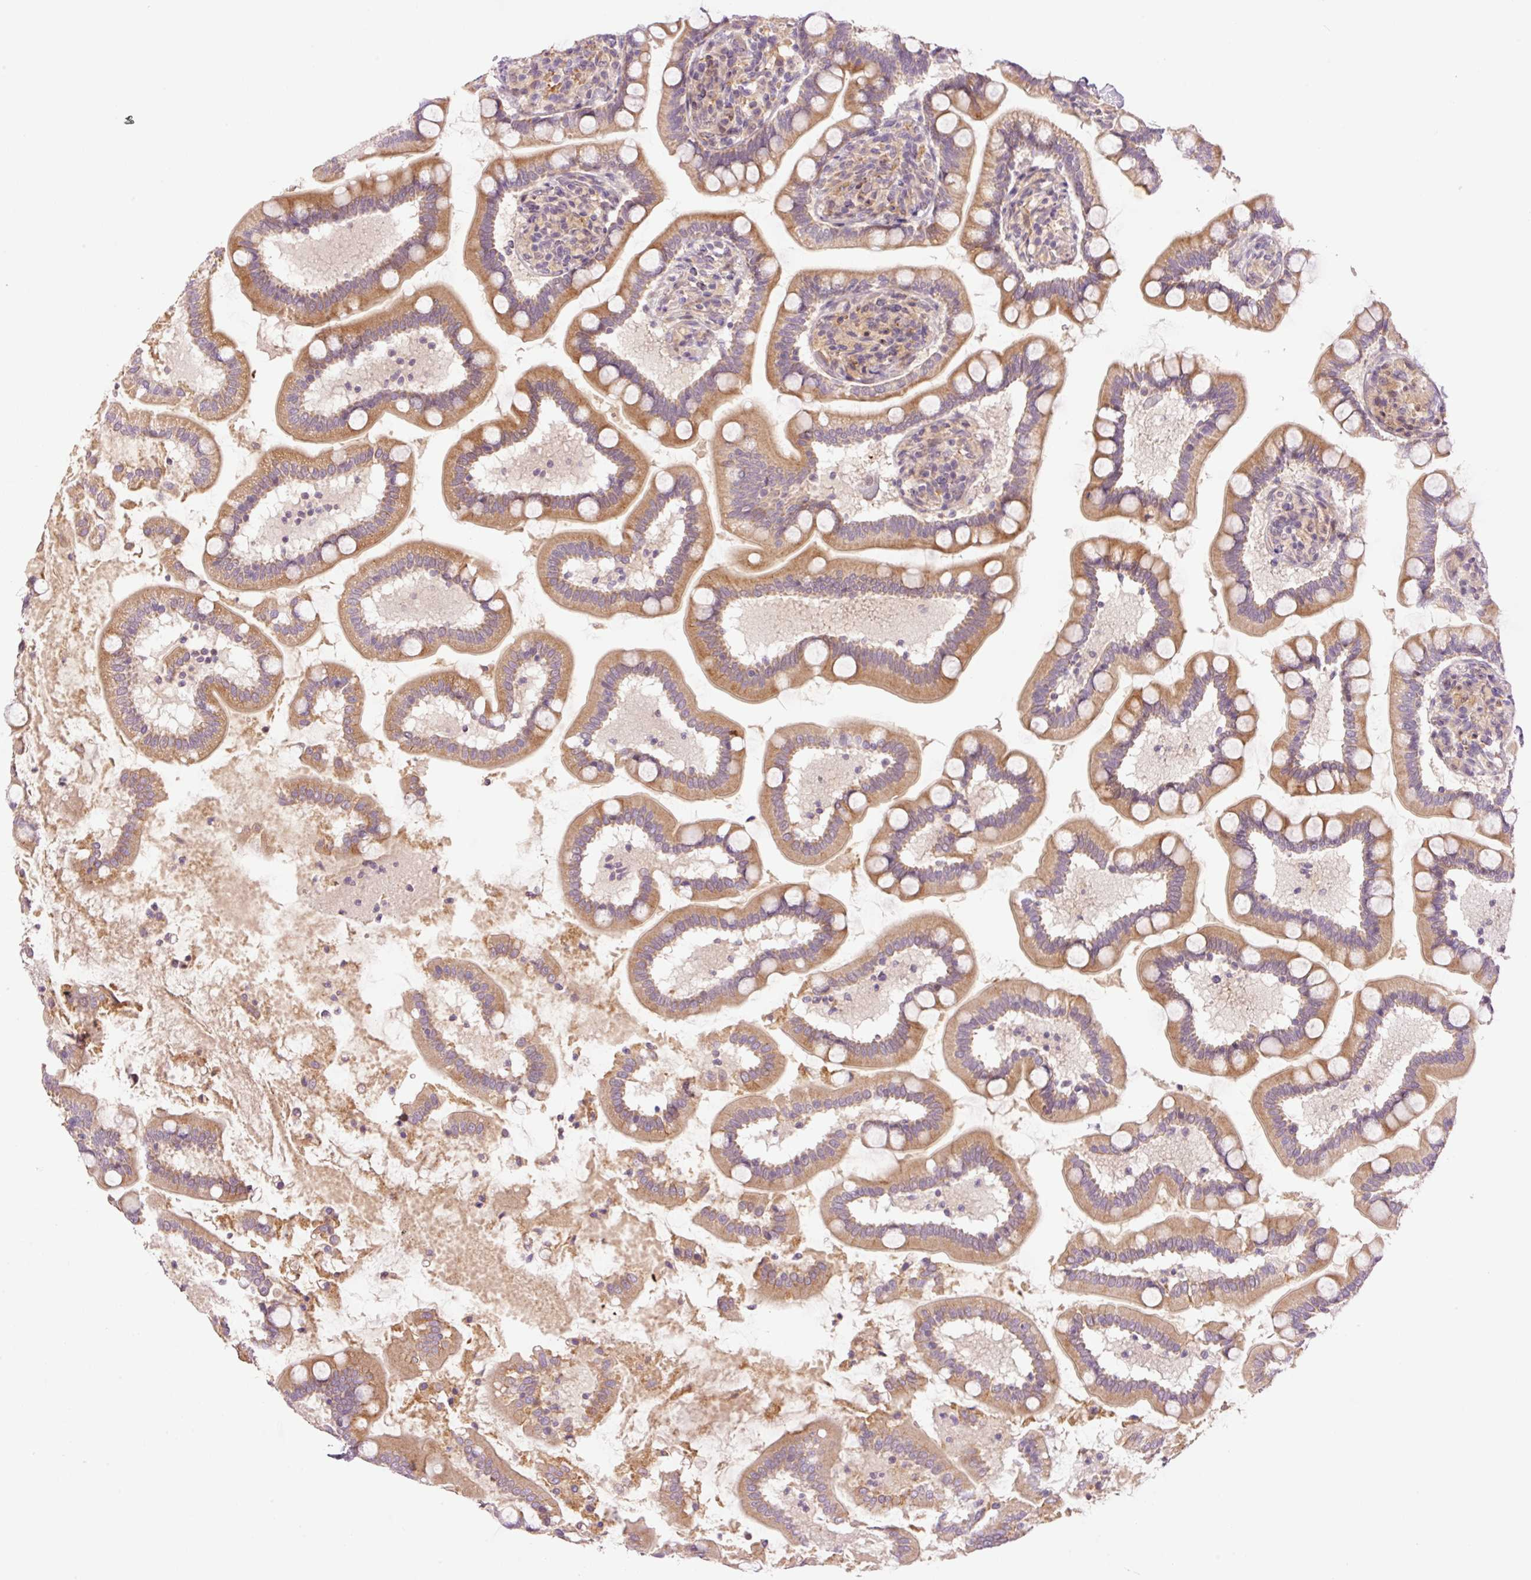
{"staining": {"intensity": "moderate", "quantity": ">75%", "location": "cytoplasmic/membranous"}, "tissue": "small intestine", "cell_type": "Glandular cells", "image_type": "normal", "snomed": [{"axis": "morphology", "description": "Normal tissue, NOS"}, {"axis": "topography", "description": "Small intestine"}], "caption": "This histopathology image exhibits immunohistochemistry (IHC) staining of benign human small intestine, with medium moderate cytoplasmic/membranous positivity in about >75% of glandular cells.", "gene": "SLC29A3", "patient": {"sex": "female", "age": 64}}